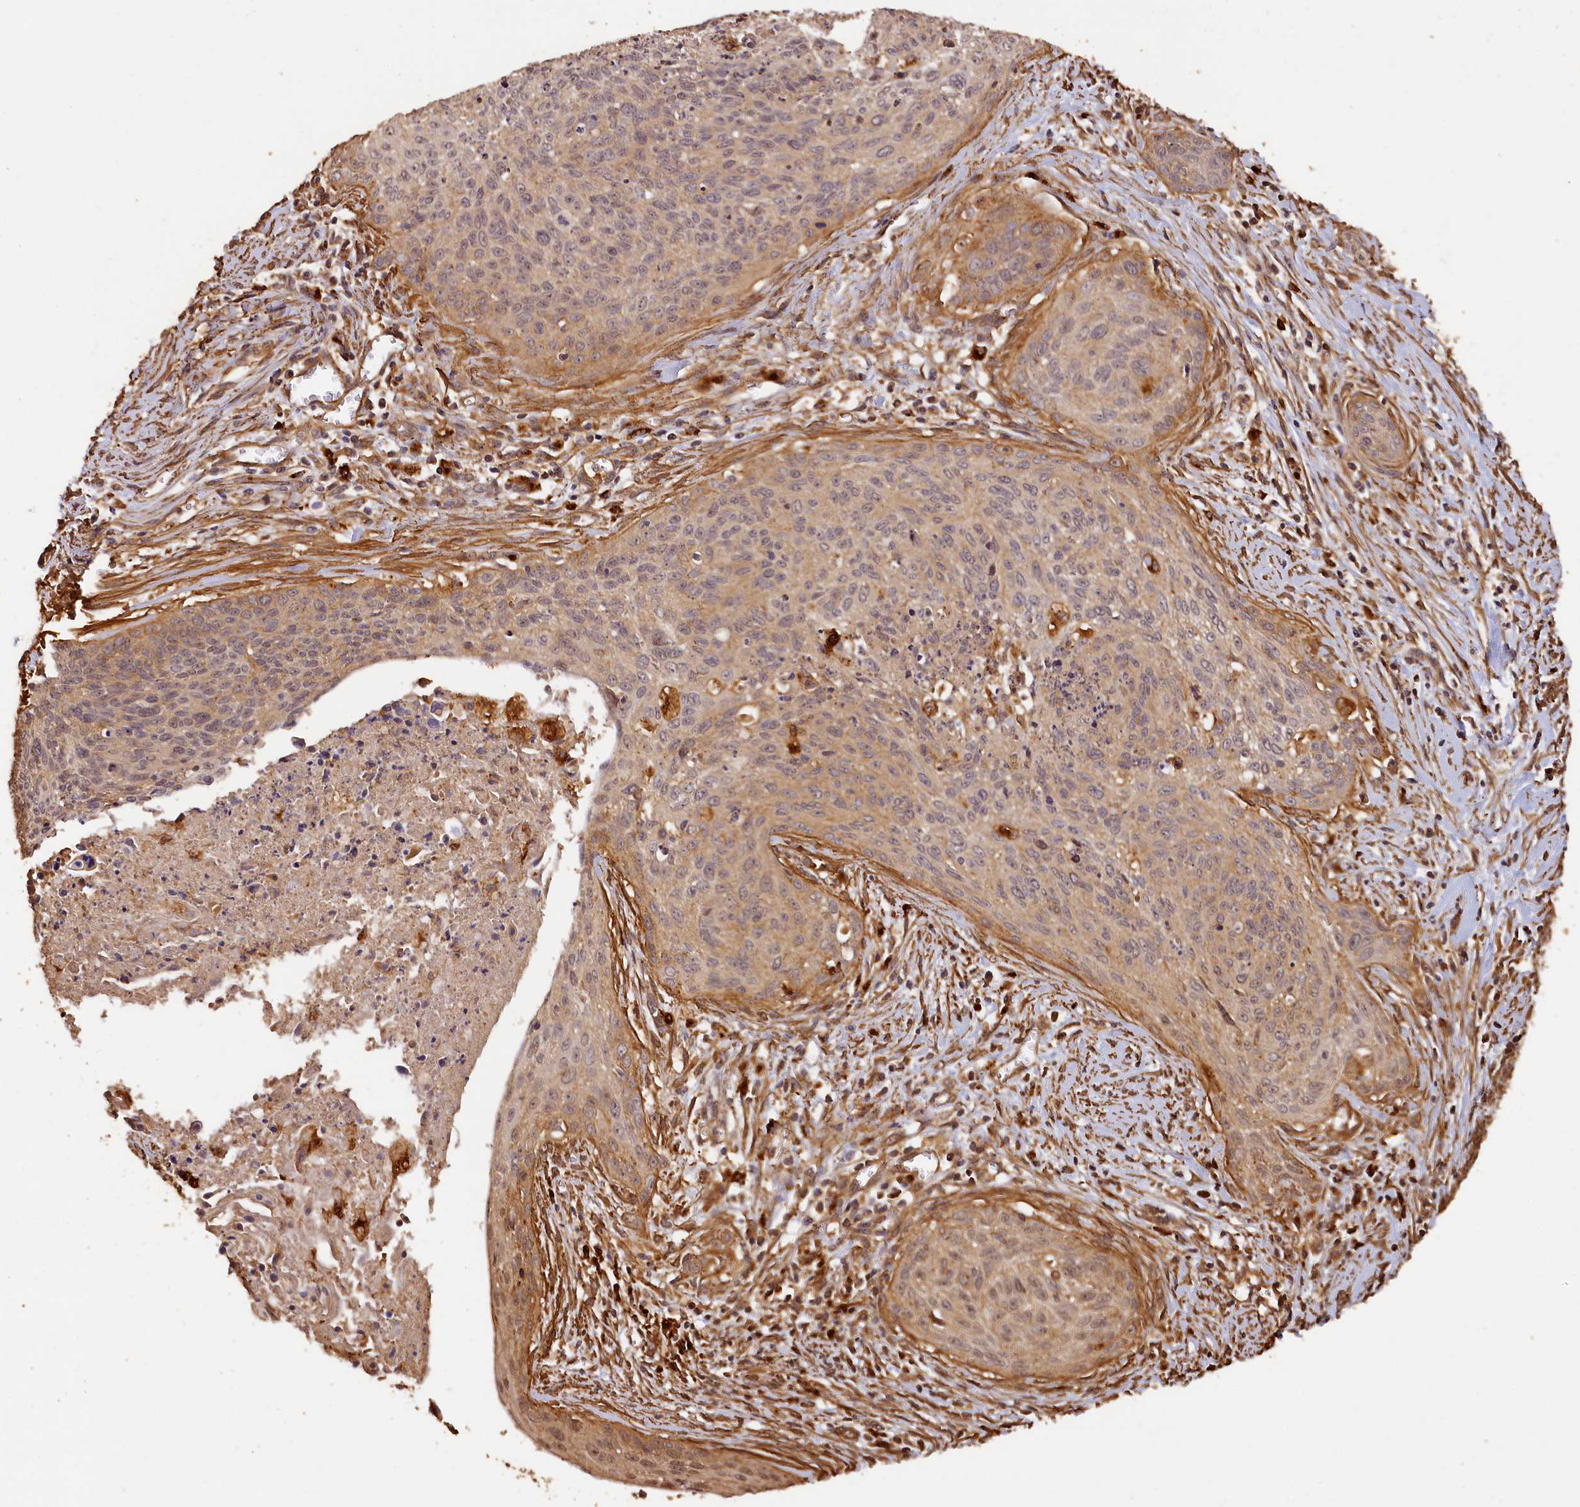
{"staining": {"intensity": "weak", "quantity": ">75%", "location": "cytoplasmic/membranous,nuclear"}, "tissue": "cervical cancer", "cell_type": "Tumor cells", "image_type": "cancer", "snomed": [{"axis": "morphology", "description": "Squamous cell carcinoma, NOS"}, {"axis": "topography", "description": "Cervix"}], "caption": "Protein staining of cervical squamous cell carcinoma tissue shows weak cytoplasmic/membranous and nuclear positivity in approximately >75% of tumor cells.", "gene": "MMP15", "patient": {"sex": "female", "age": 55}}